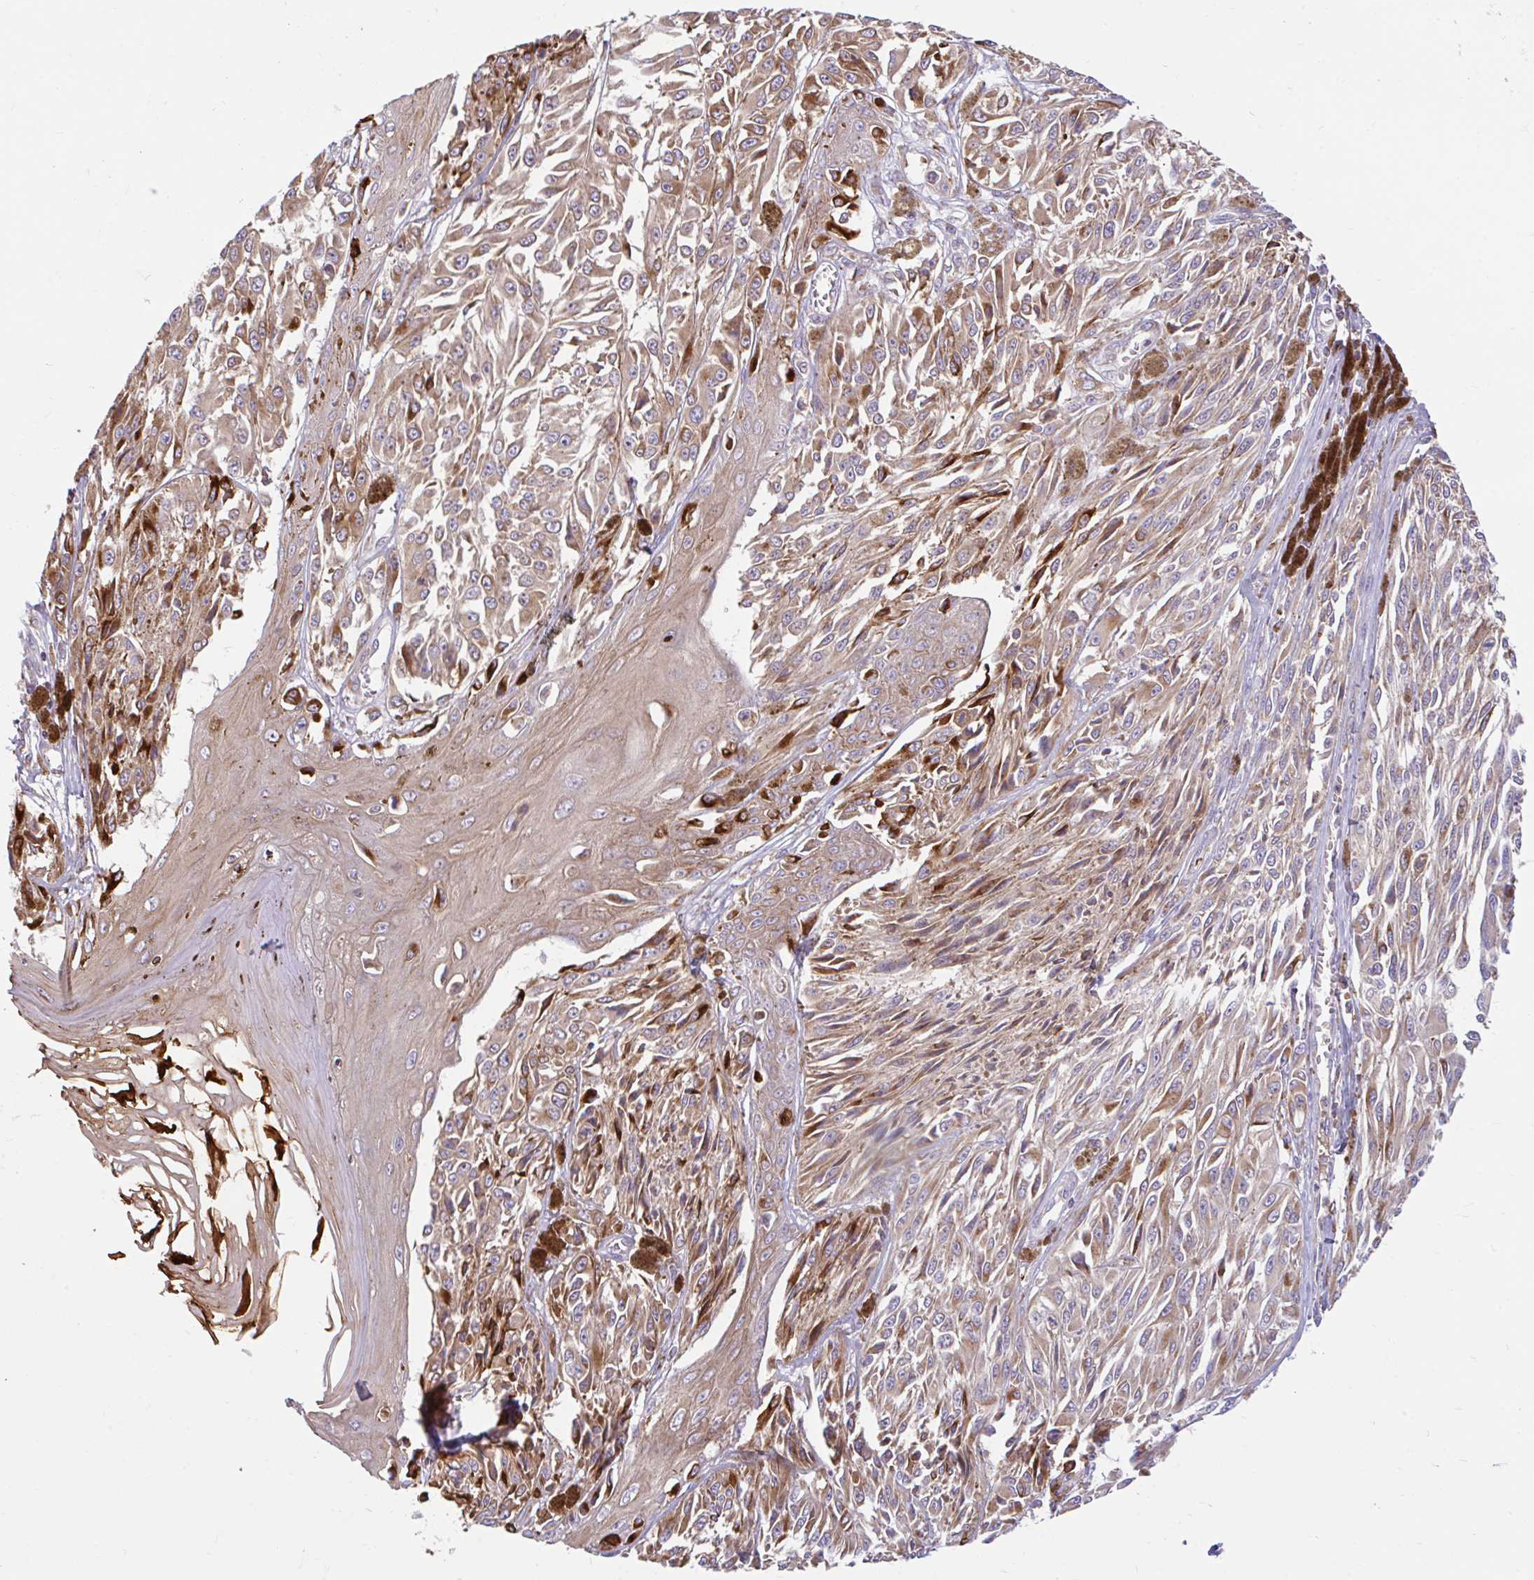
{"staining": {"intensity": "moderate", "quantity": ">75%", "location": "cytoplasmic/membranous"}, "tissue": "melanoma", "cell_type": "Tumor cells", "image_type": "cancer", "snomed": [{"axis": "morphology", "description": "Malignant melanoma, NOS"}, {"axis": "topography", "description": "Skin"}], "caption": "Immunohistochemical staining of melanoma shows moderate cytoplasmic/membranous protein positivity in approximately >75% of tumor cells. (DAB (3,3'-diaminobenzidine) IHC, brown staining for protein, blue staining for nuclei).", "gene": "RALBP1", "patient": {"sex": "male", "age": 94}}